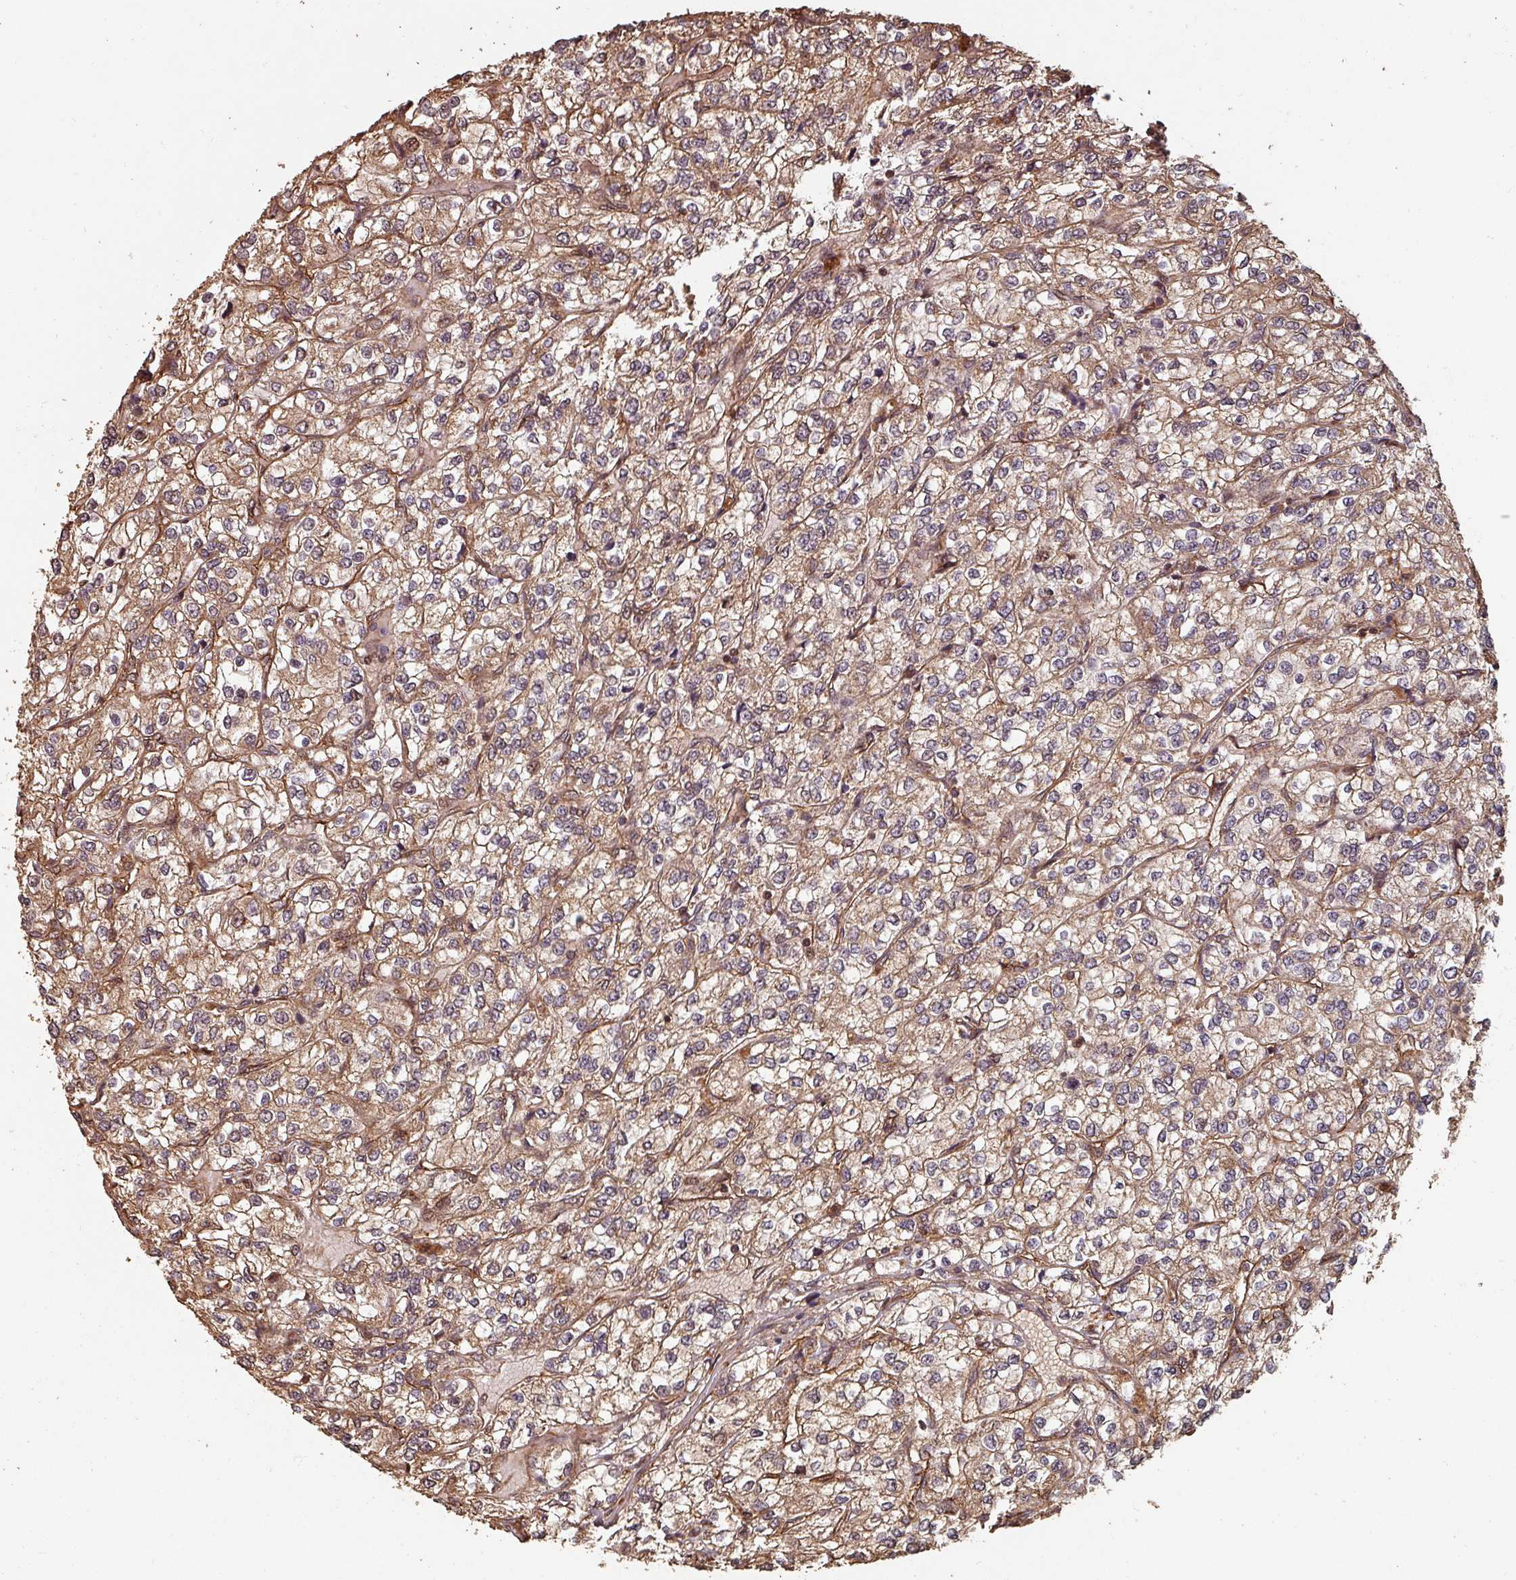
{"staining": {"intensity": "moderate", "quantity": ">75%", "location": "cytoplasmic/membranous"}, "tissue": "renal cancer", "cell_type": "Tumor cells", "image_type": "cancer", "snomed": [{"axis": "morphology", "description": "Adenocarcinoma, NOS"}, {"axis": "topography", "description": "Kidney"}], "caption": "The histopathology image shows staining of renal adenocarcinoma, revealing moderate cytoplasmic/membranous protein staining (brown color) within tumor cells.", "gene": "EID1", "patient": {"sex": "male", "age": 80}}